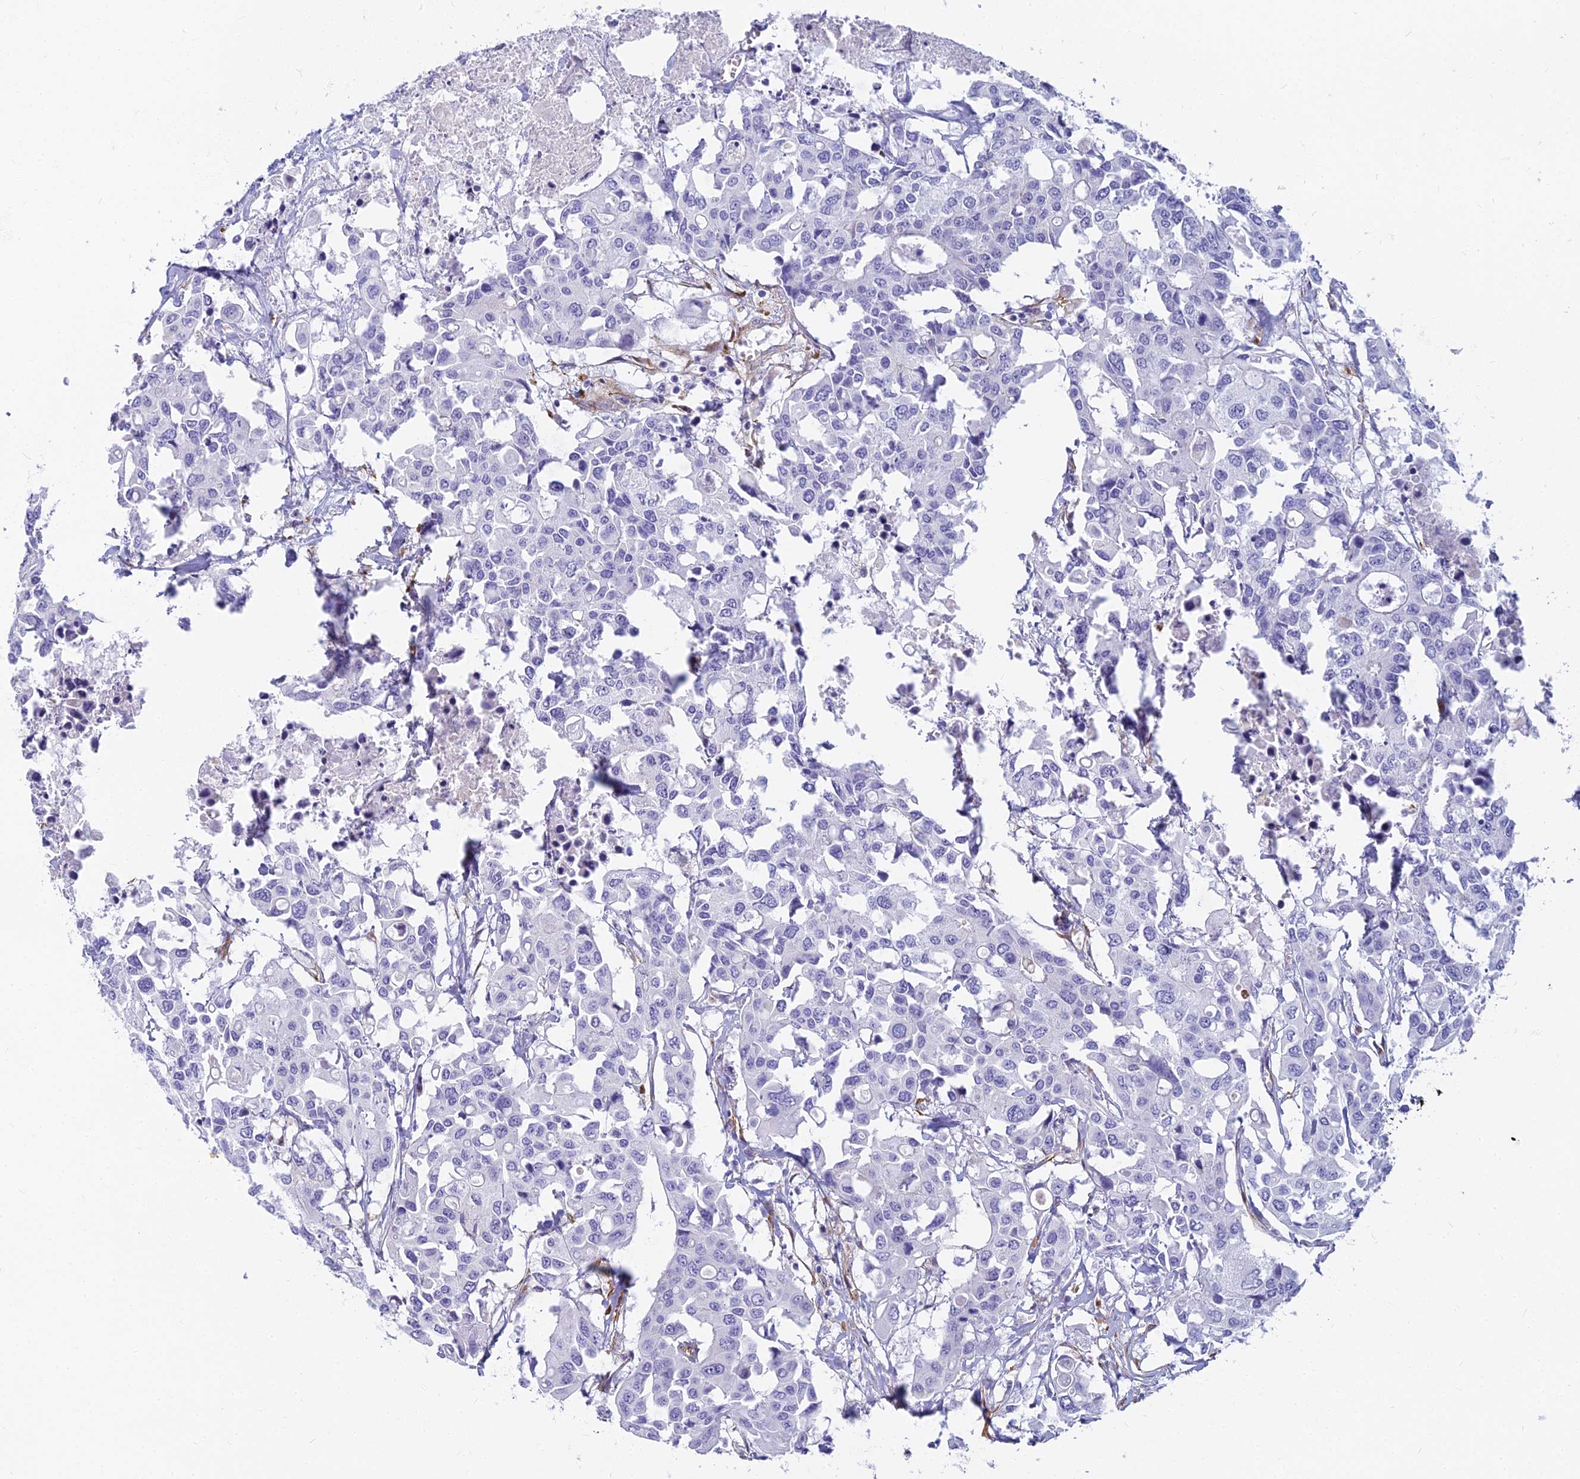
{"staining": {"intensity": "negative", "quantity": "none", "location": "none"}, "tissue": "colorectal cancer", "cell_type": "Tumor cells", "image_type": "cancer", "snomed": [{"axis": "morphology", "description": "Adenocarcinoma, NOS"}, {"axis": "topography", "description": "Colon"}], "caption": "This photomicrograph is of colorectal cancer stained with immunohistochemistry to label a protein in brown with the nuclei are counter-stained blue. There is no staining in tumor cells.", "gene": "EVI2A", "patient": {"sex": "male", "age": 77}}